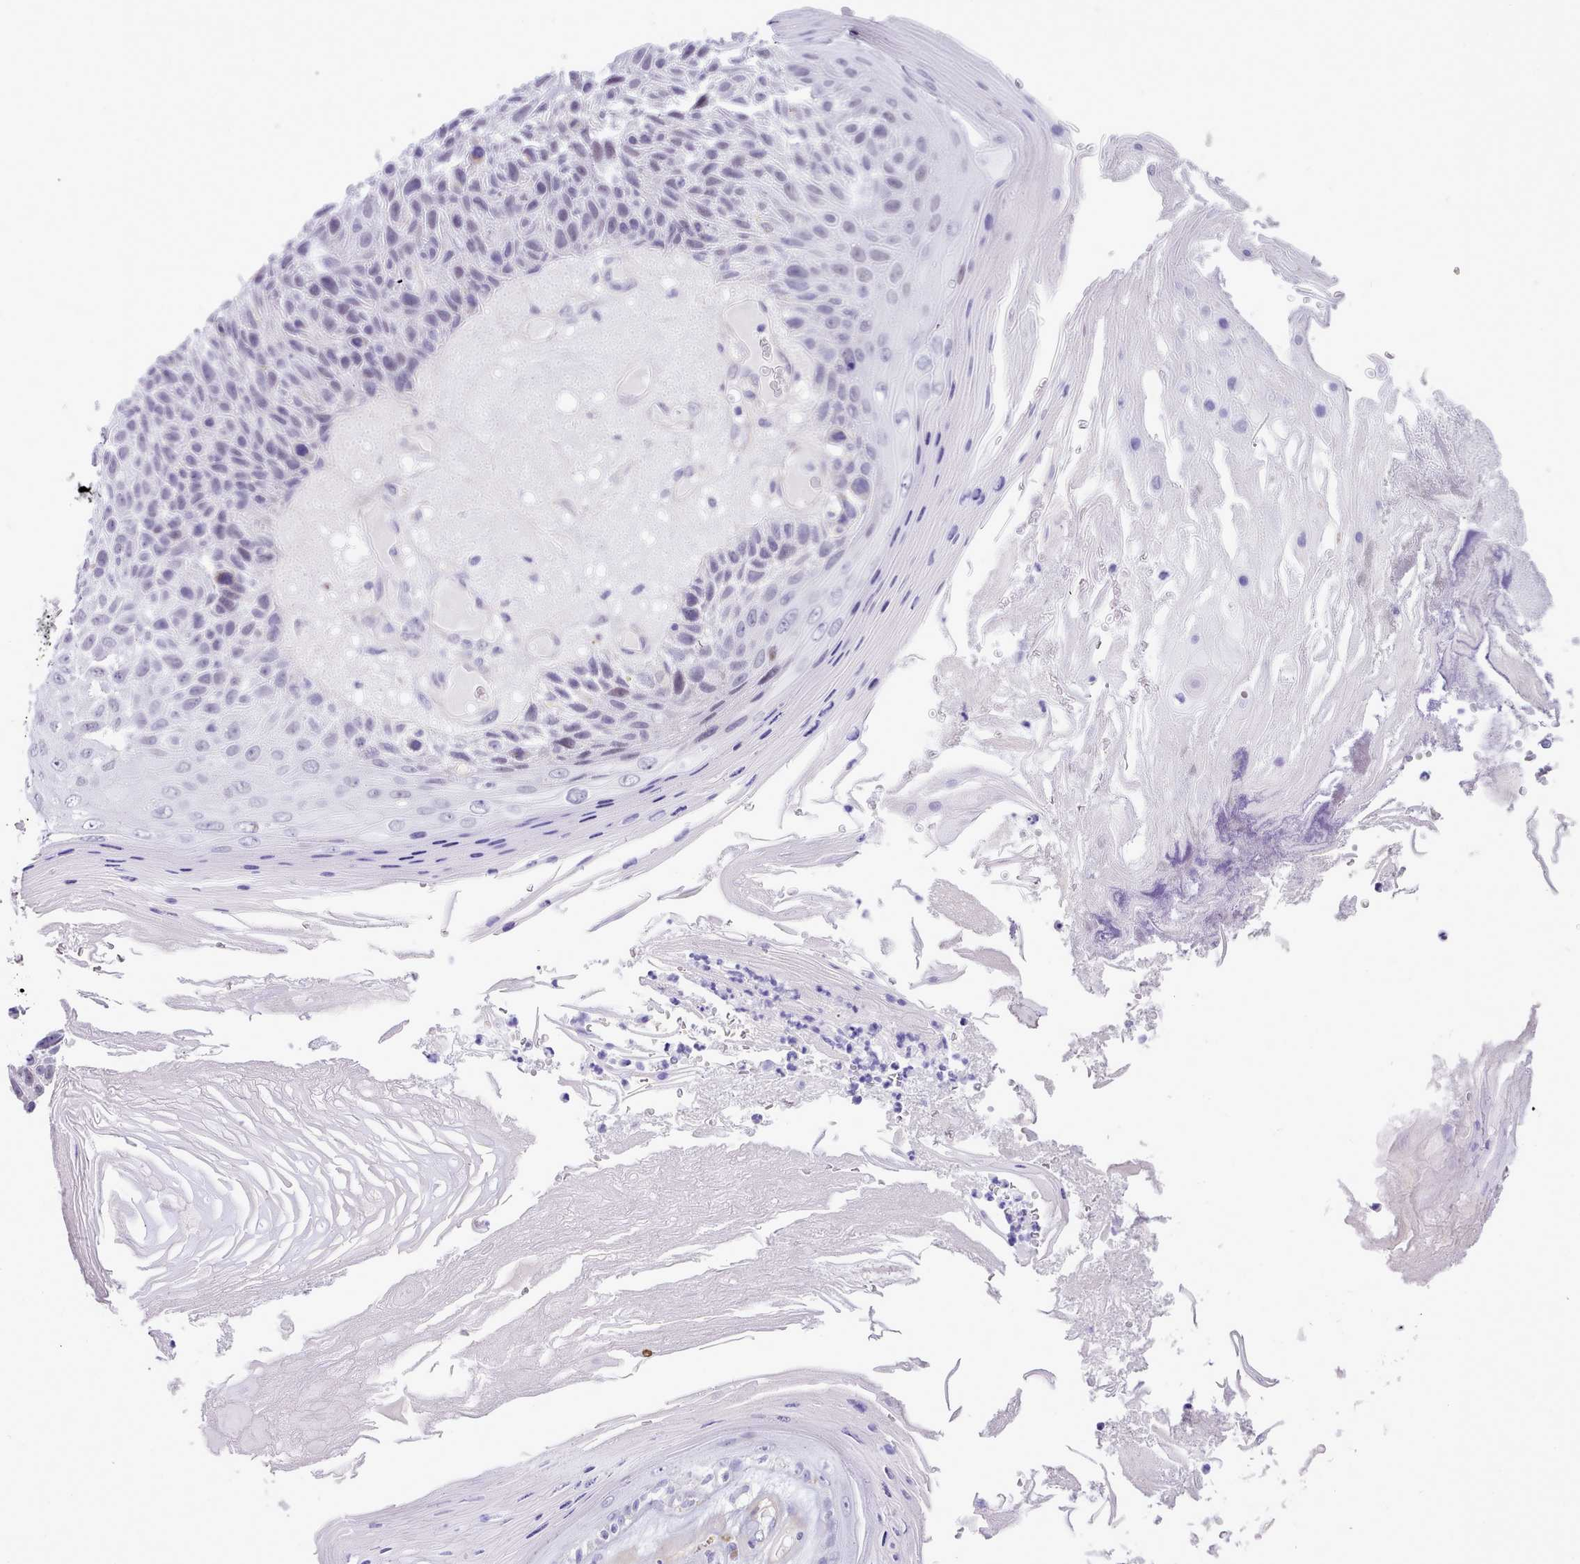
{"staining": {"intensity": "negative", "quantity": "none", "location": "none"}, "tissue": "skin cancer", "cell_type": "Tumor cells", "image_type": "cancer", "snomed": [{"axis": "morphology", "description": "Squamous cell carcinoma, NOS"}, {"axis": "topography", "description": "Skin"}], "caption": "IHC of human skin squamous cell carcinoma displays no expression in tumor cells. (Brightfield microscopy of DAB IHC at high magnification).", "gene": "LRRC37A", "patient": {"sex": "female", "age": 88}}